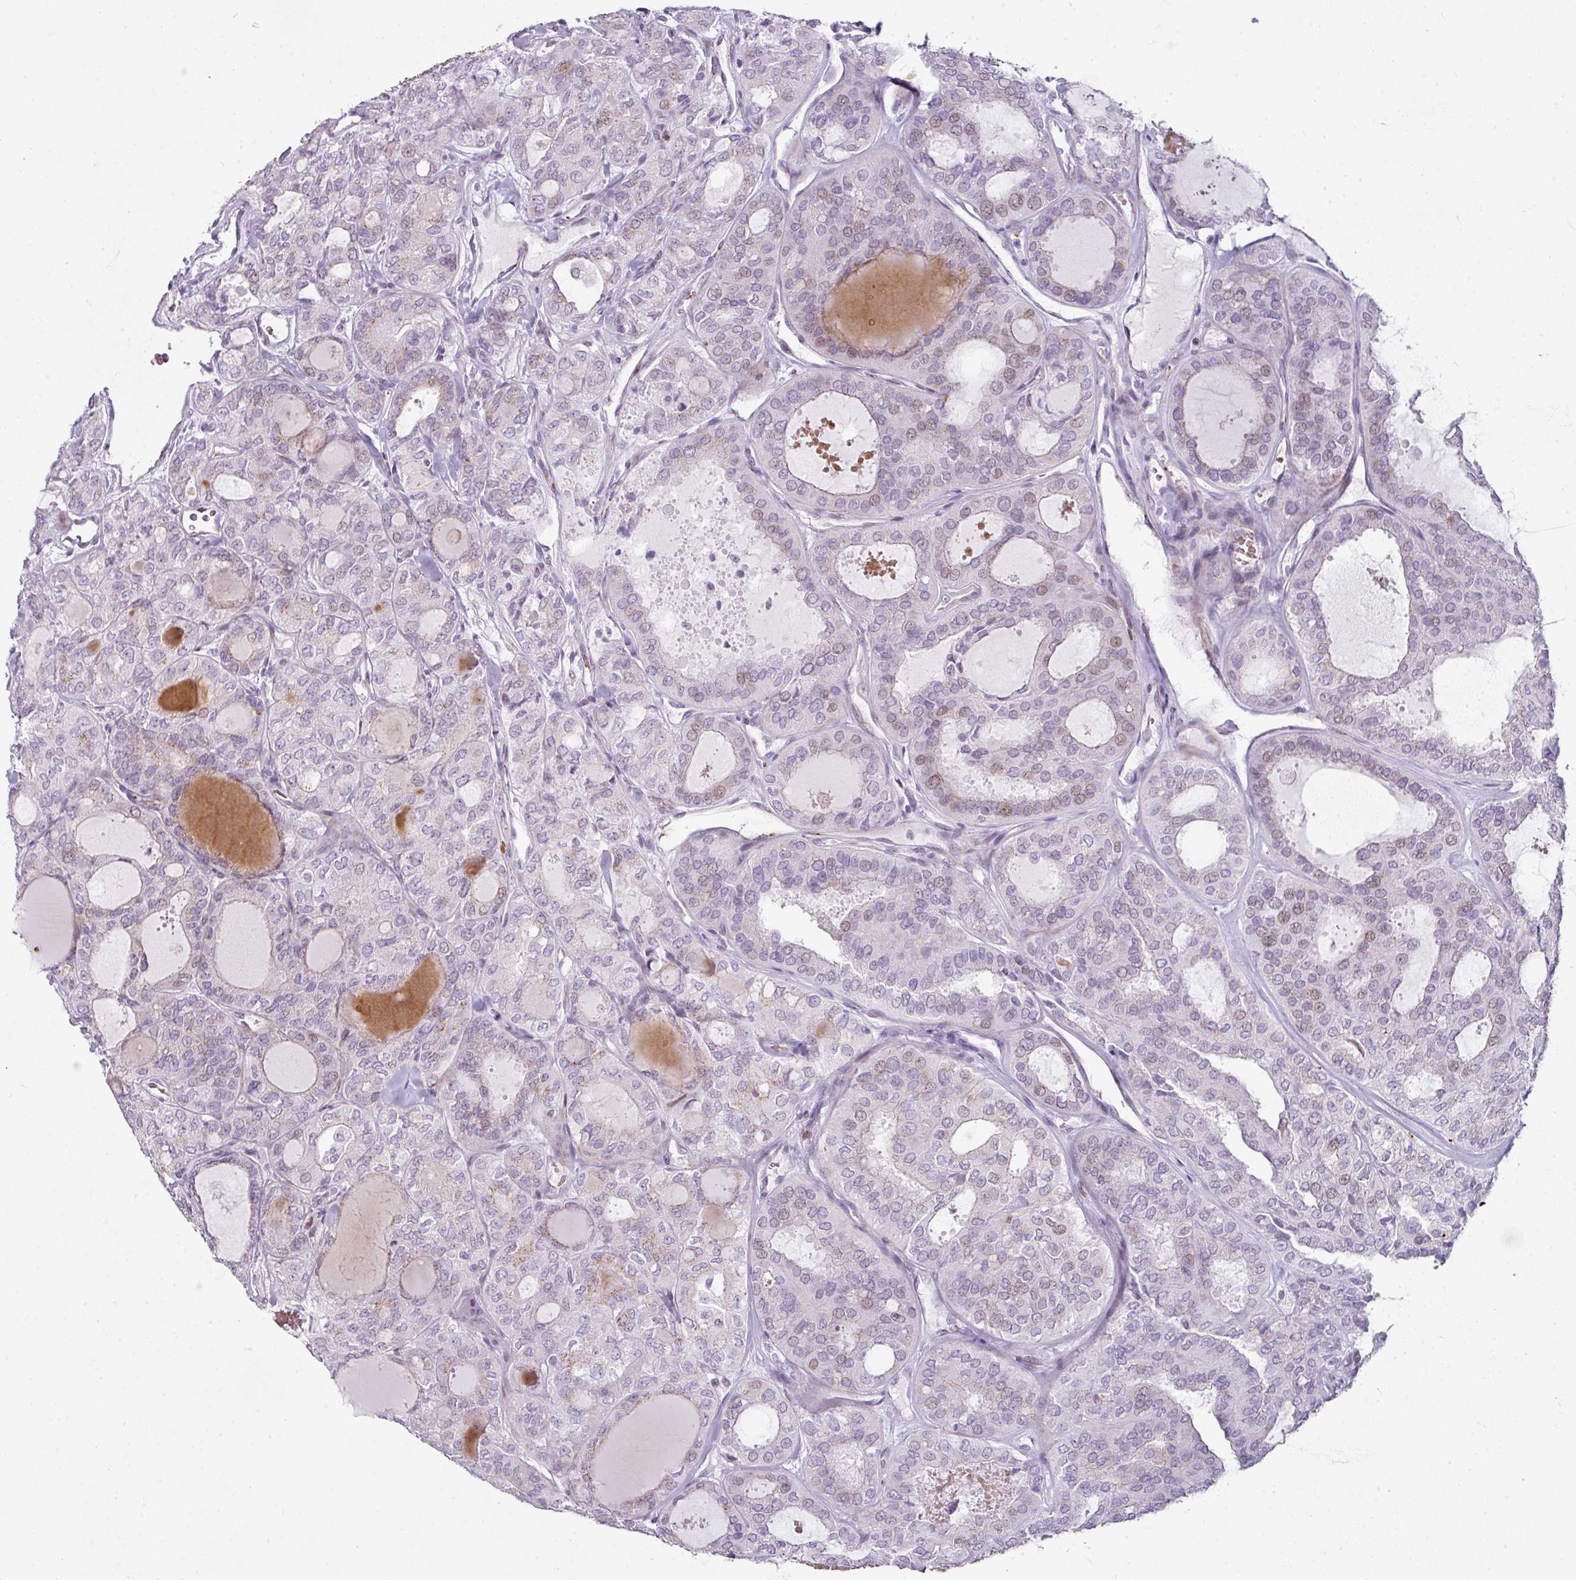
{"staining": {"intensity": "moderate", "quantity": "<25%", "location": "cytoplasmic/membranous,nuclear"}, "tissue": "thyroid cancer", "cell_type": "Tumor cells", "image_type": "cancer", "snomed": [{"axis": "morphology", "description": "Follicular adenoma carcinoma, NOS"}, {"axis": "topography", "description": "Thyroid gland"}], "caption": "Immunohistochemistry (IHC) staining of thyroid follicular adenoma carcinoma, which displays low levels of moderate cytoplasmic/membranous and nuclear staining in approximately <25% of tumor cells indicating moderate cytoplasmic/membranous and nuclear protein staining. The staining was performed using DAB (3,3'-diaminobenzidine) (brown) for protein detection and nuclei were counterstained in hematoxylin (blue).", "gene": "SYT8", "patient": {"sex": "male", "age": 75}}